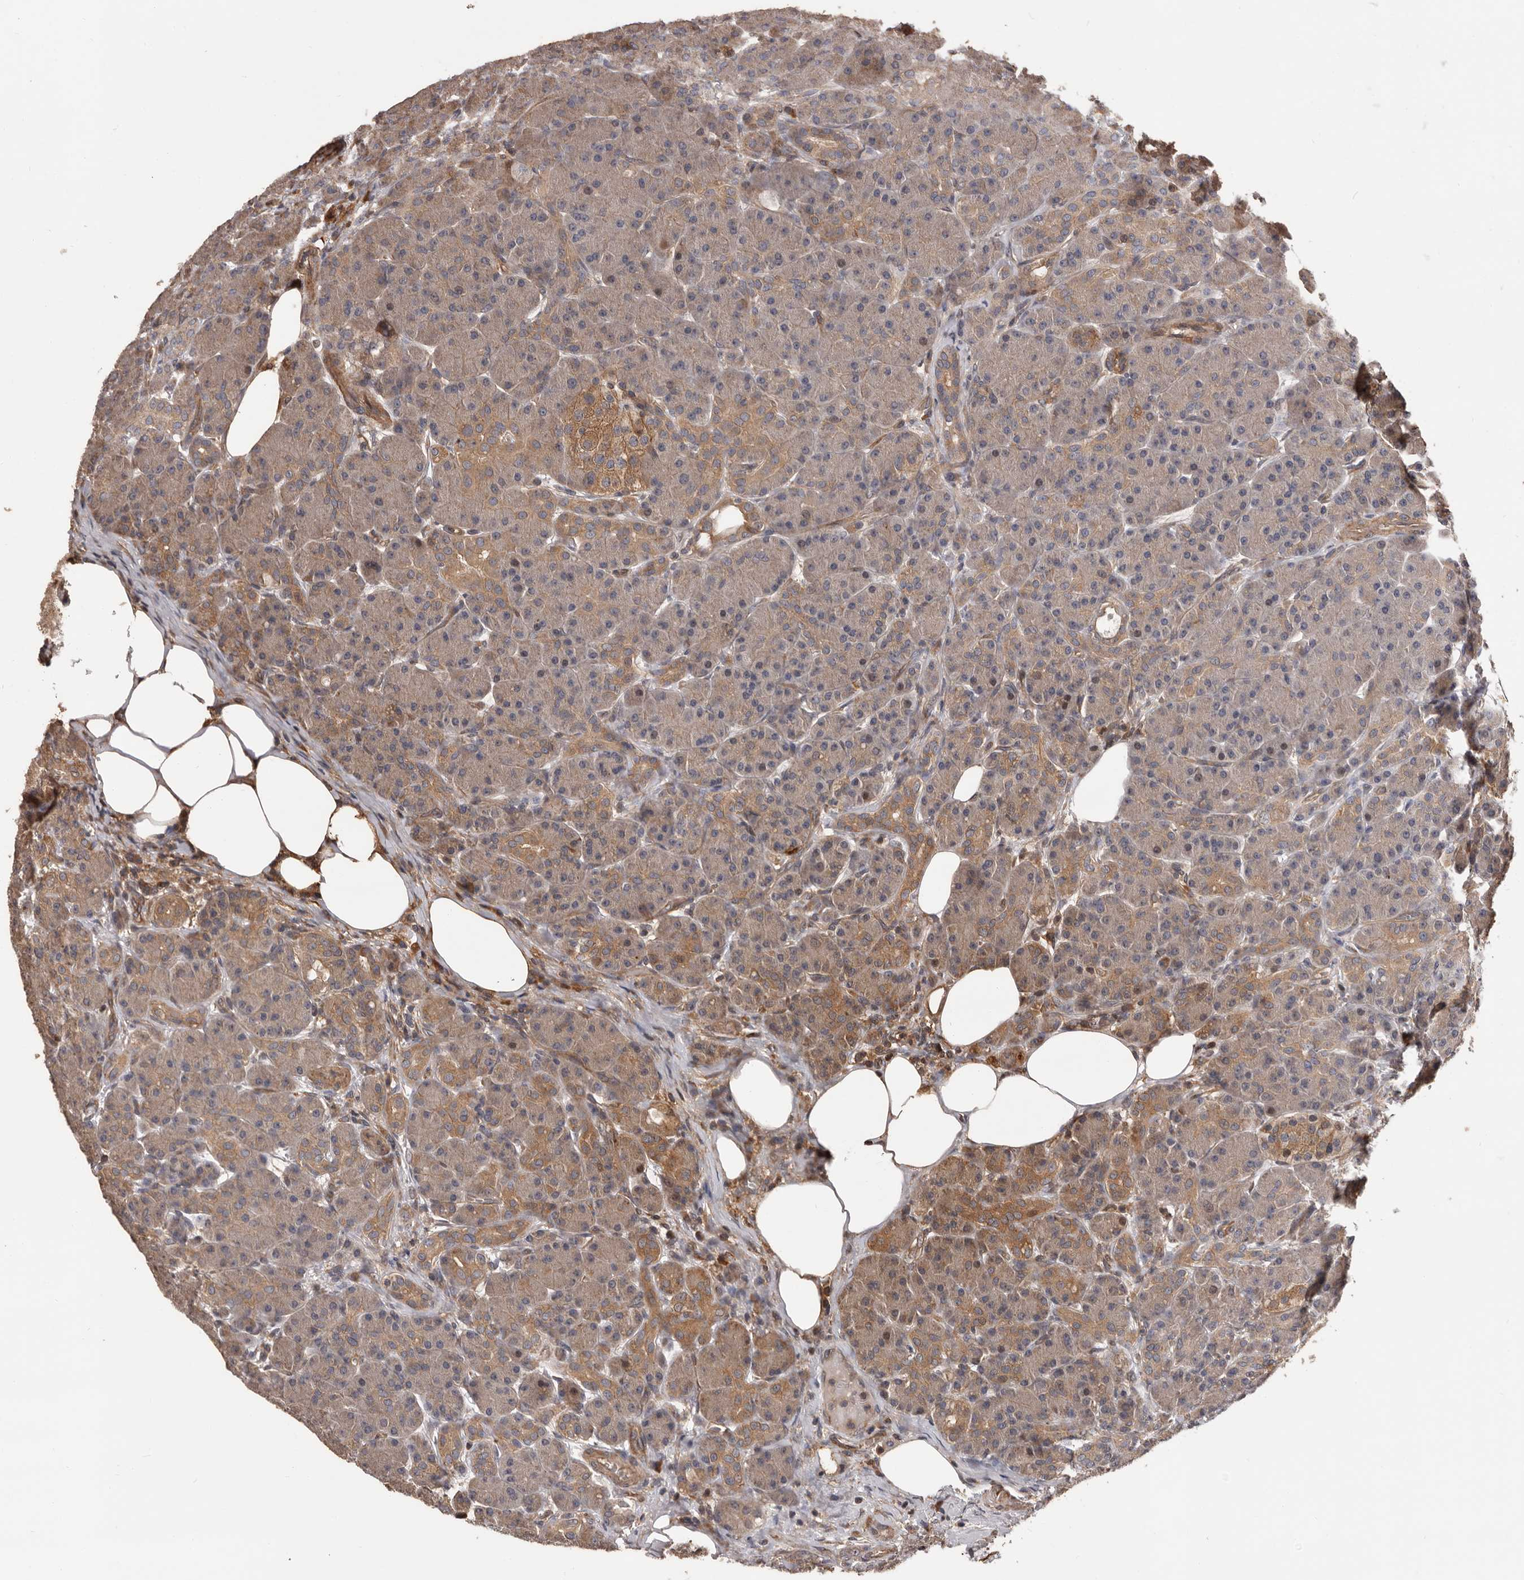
{"staining": {"intensity": "moderate", "quantity": "25%-75%", "location": "cytoplasmic/membranous"}, "tissue": "pancreas", "cell_type": "Exocrine glandular cells", "image_type": "normal", "snomed": [{"axis": "morphology", "description": "Normal tissue, NOS"}, {"axis": "topography", "description": "Pancreas"}], "caption": "DAB (3,3'-diaminobenzidine) immunohistochemical staining of benign pancreas shows moderate cytoplasmic/membranous protein staining in approximately 25%-75% of exocrine glandular cells. Nuclei are stained in blue.", "gene": "ADAMTS2", "patient": {"sex": "male", "age": 63}}